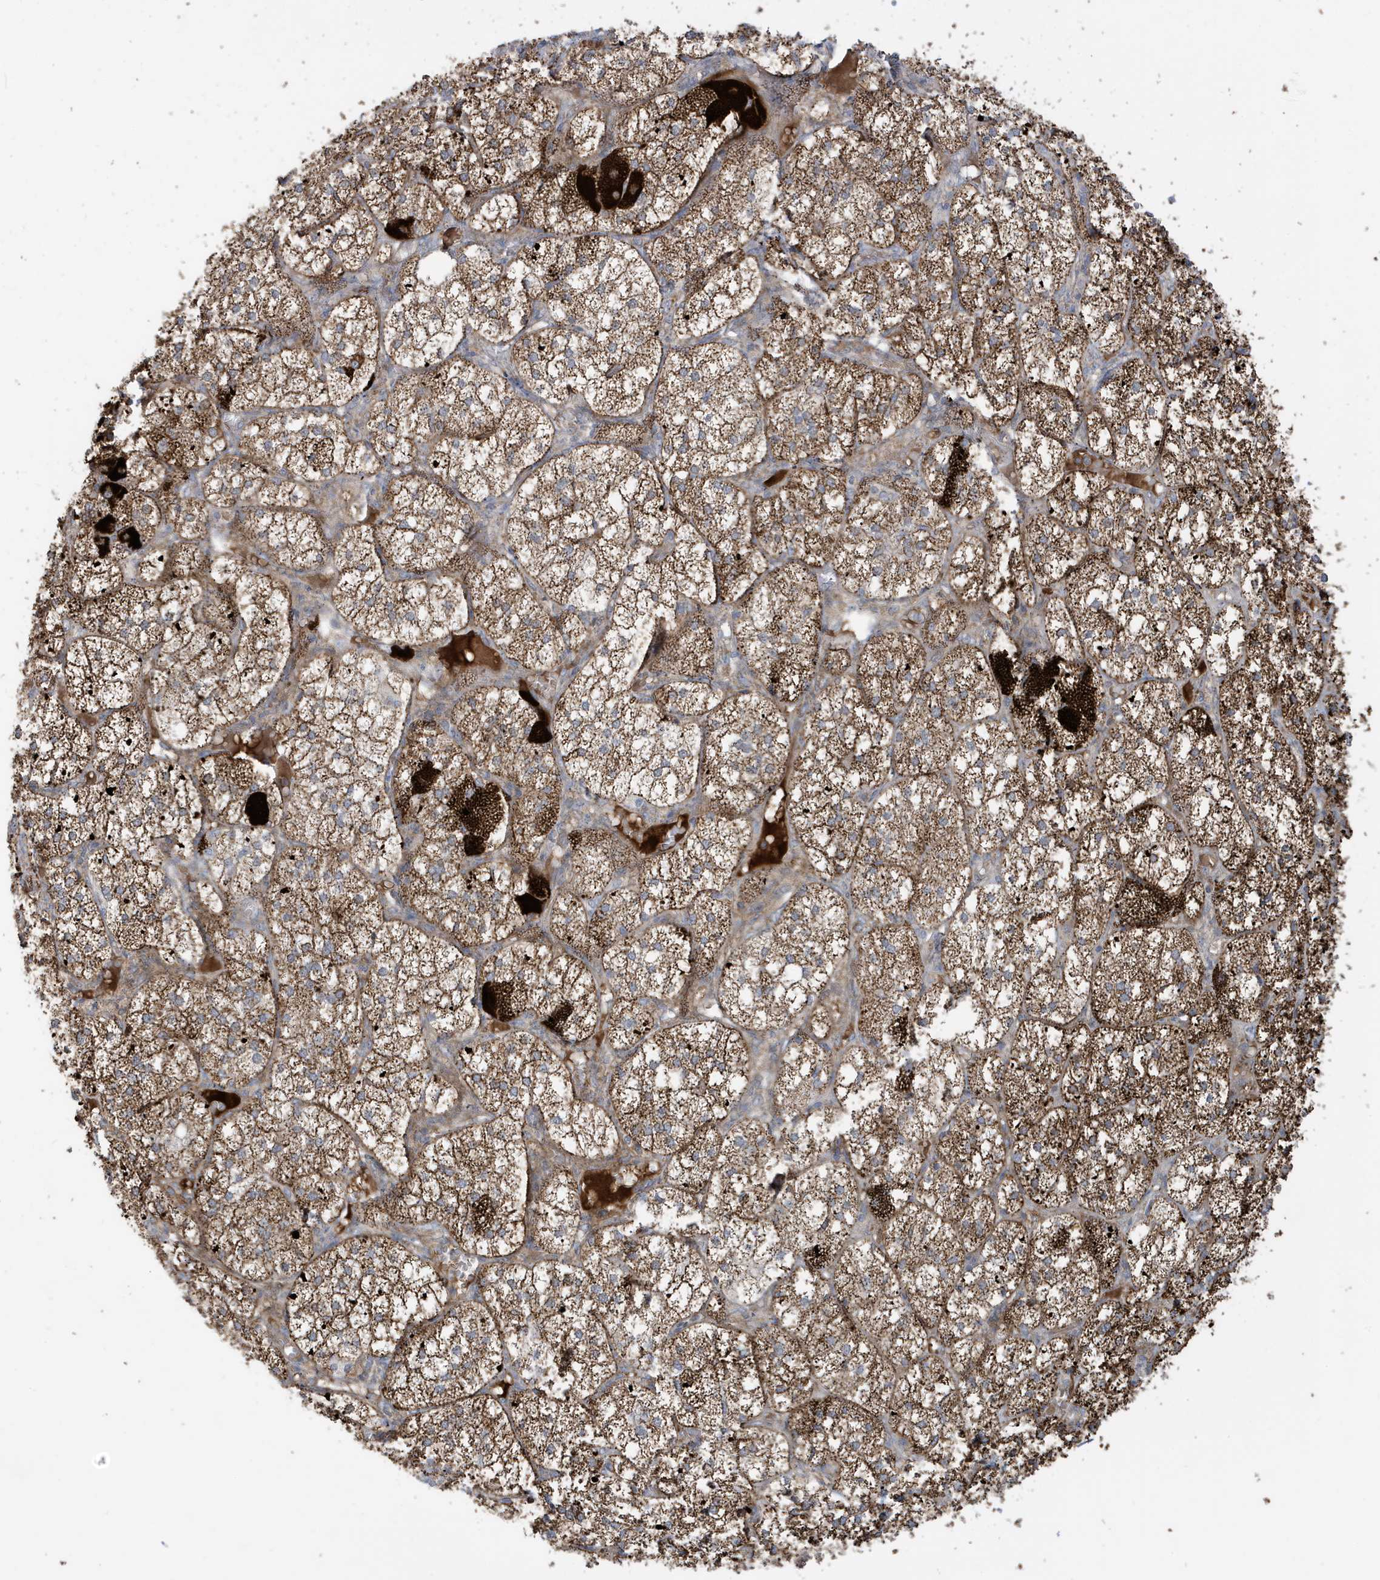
{"staining": {"intensity": "strong", "quantity": ">75%", "location": "cytoplasmic/membranous"}, "tissue": "adrenal gland", "cell_type": "Glandular cells", "image_type": "normal", "snomed": [{"axis": "morphology", "description": "Normal tissue, NOS"}, {"axis": "topography", "description": "Adrenal gland"}], "caption": "Glandular cells reveal high levels of strong cytoplasmic/membranous expression in approximately >75% of cells in normal adrenal gland. (DAB IHC with brightfield microscopy, high magnification).", "gene": "IFT57", "patient": {"sex": "female", "age": 61}}